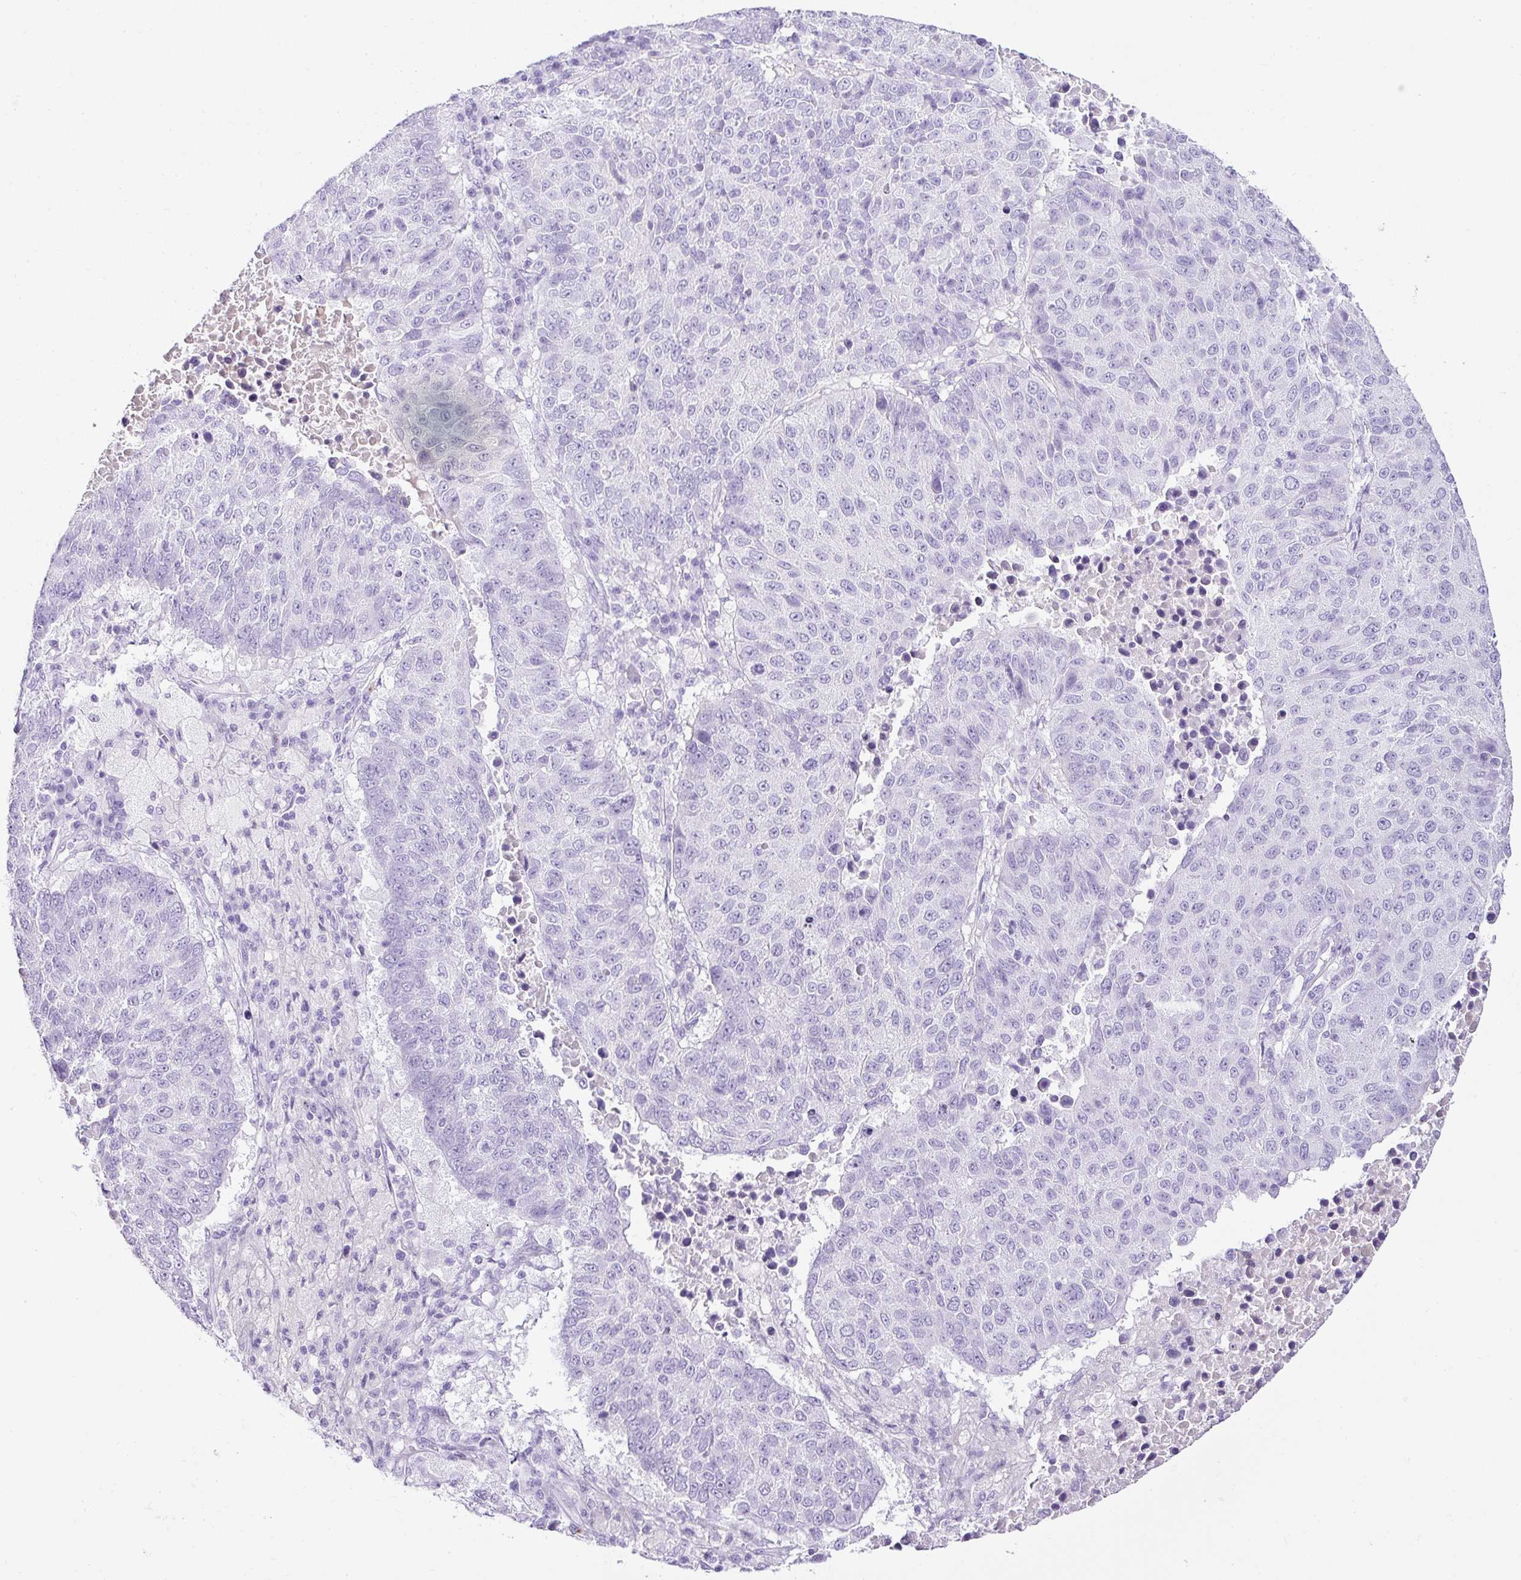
{"staining": {"intensity": "negative", "quantity": "none", "location": "none"}, "tissue": "lung cancer", "cell_type": "Tumor cells", "image_type": "cancer", "snomed": [{"axis": "morphology", "description": "Squamous cell carcinoma, NOS"}, {"axis": "topography", "description": "Lung"}], "caption": "An immunohistochemistry micrograph of lung cancer (squamous cell carcinoma) is shown. There is no staining in tumor cells of lung cancer (squamous cell carcinoma).", "gene": "TMEM200B", "patient": {"sex": "male", "age": 73}}